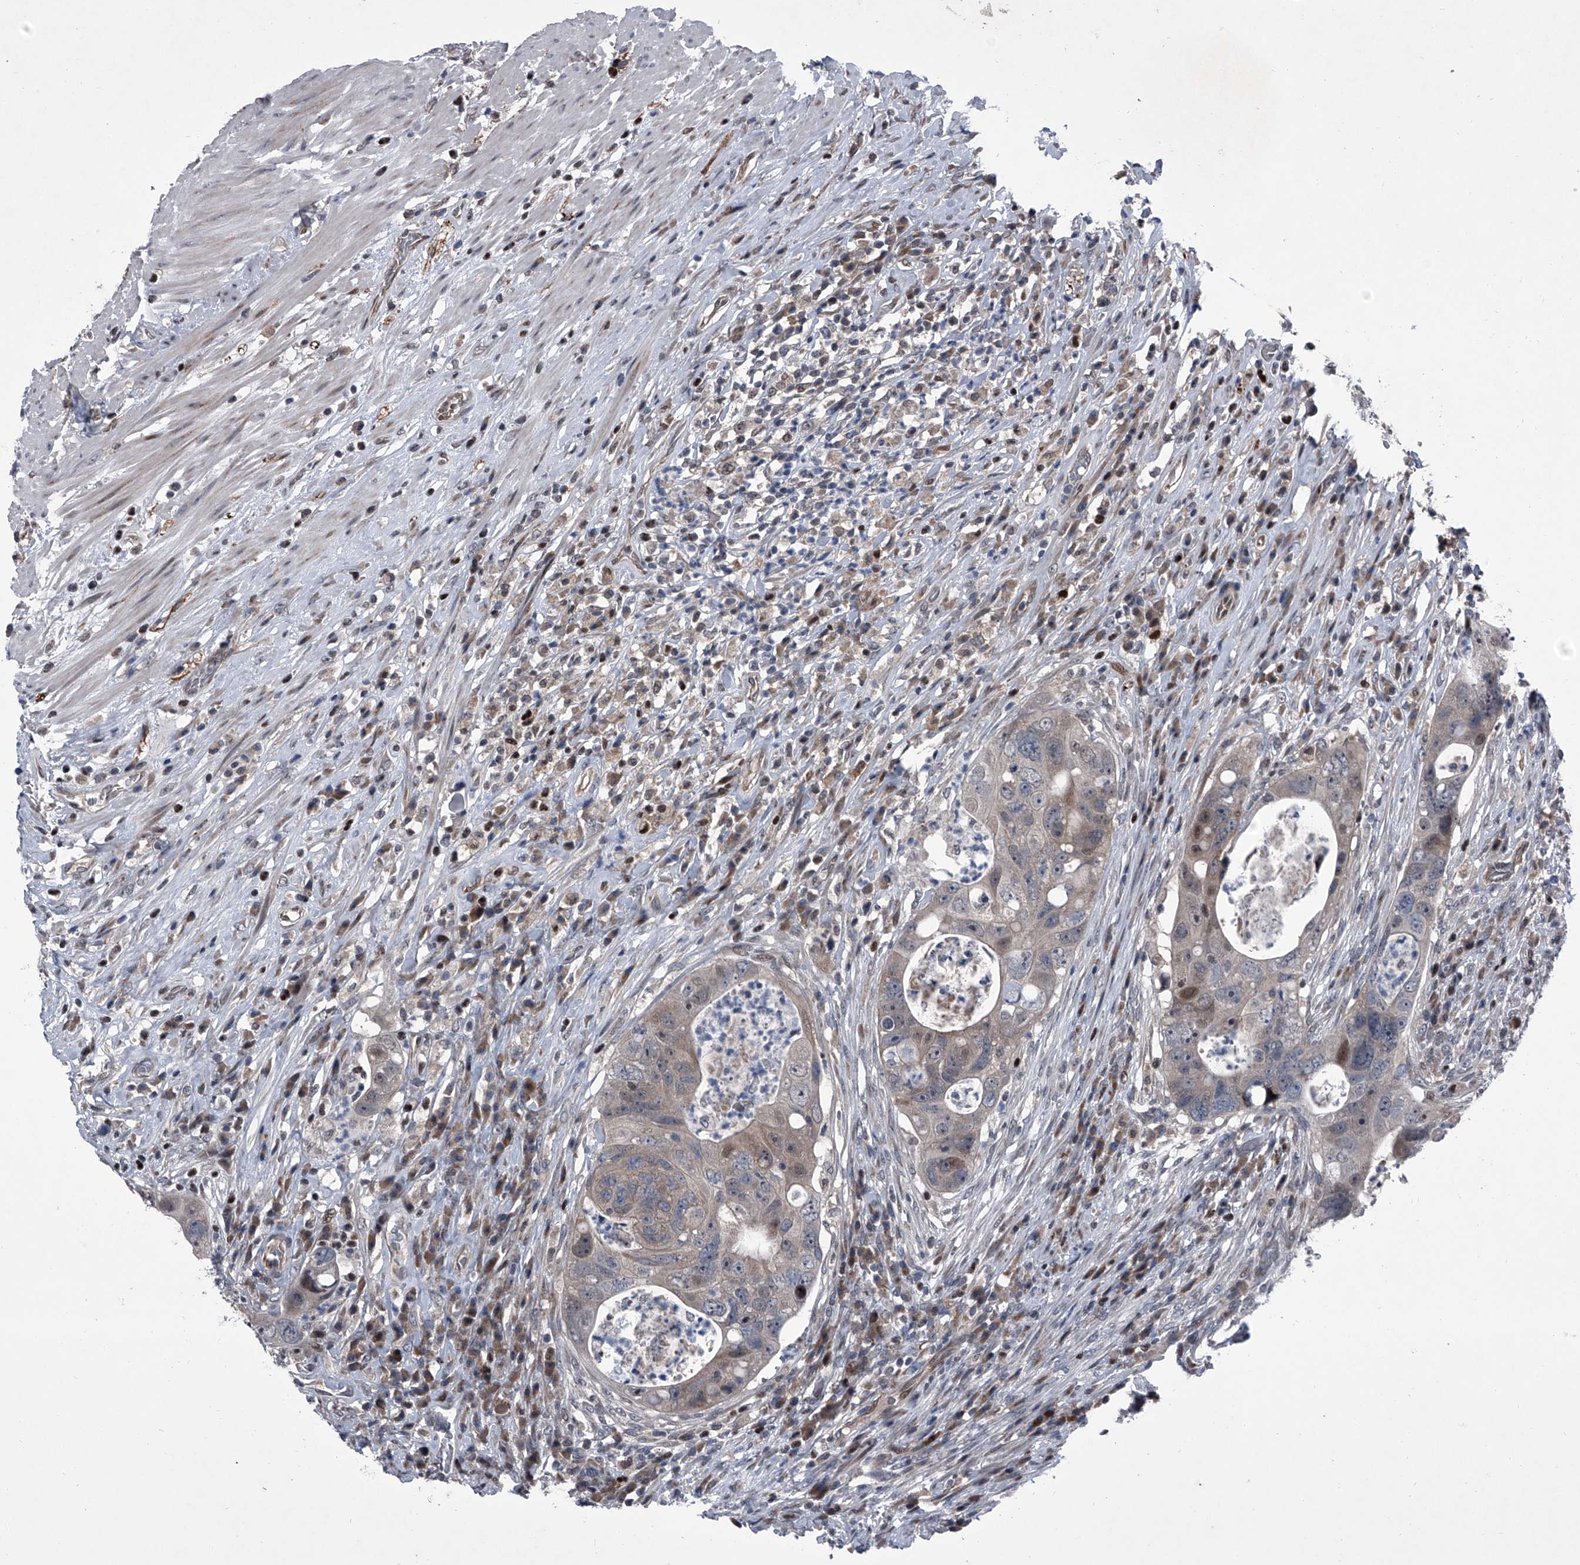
{"staining": {"intensity": "moderate", "quantity": "<25%", "location": "nuclear"}, "tissue": "colorectal cancer", "cell_type": "Tumor cells", "image_type": "cancer", "snomed": [{"axis": "morphology", "description": "Adenocarcinoma, NOS"}, {"axis": "topography", "description": "Rectum"}], "caption": "Colorectal cancer stained with a brown dye exhibits moderate nuclear positive positivity in approximately <25% of tumor cells.", "gene": "ELK4", "patient": {"sex": "male", "age": 59}}